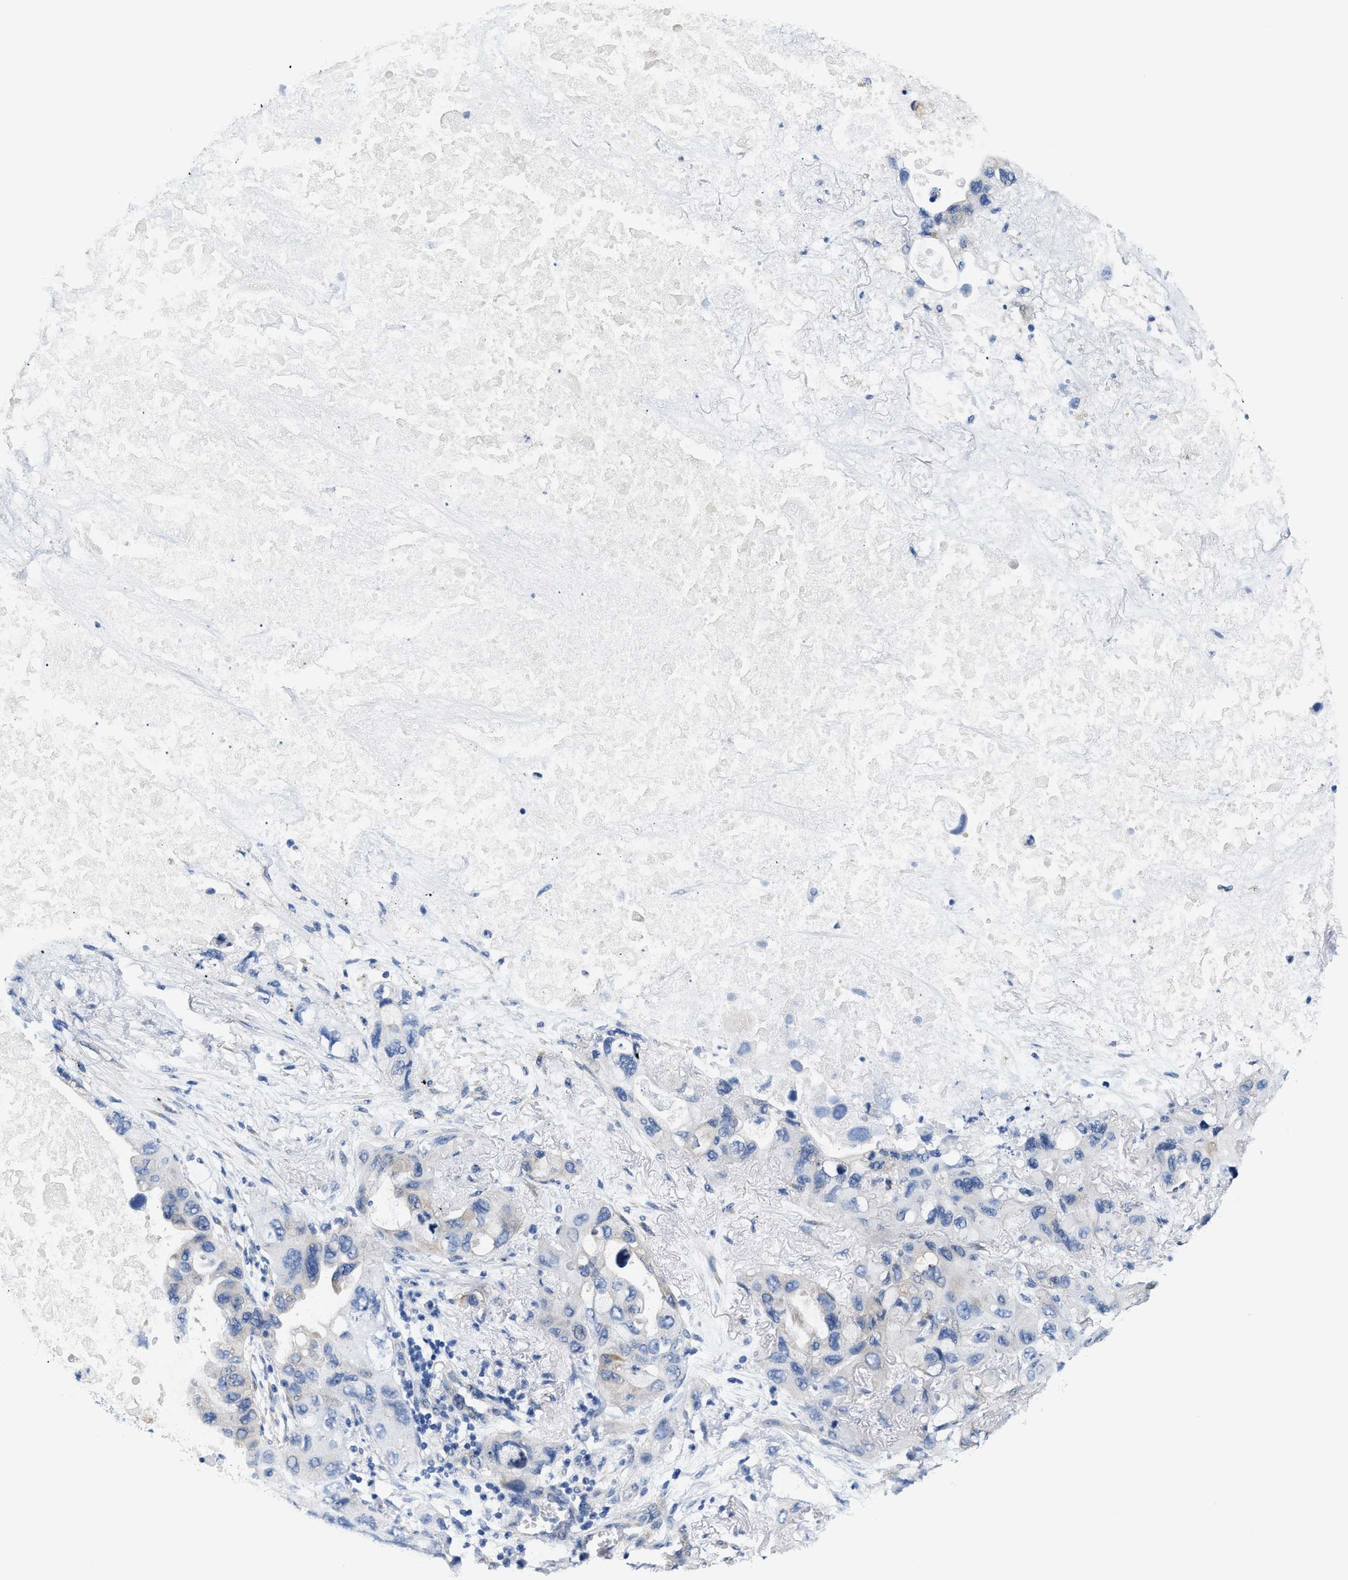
{"staining": {"intensity": "negative", "quantity": "none", "location": "none"}, "tissue": "lung cancer", "cell_type": "Tumor cells", "image_type": "cancer", "snomed": [{"axis": "morphology", "description": "Squamous cell carcinoma, NOS"}, {"axis": "topography", "description": "Lung"}], "caption": "A high-resolution histopathology image shows IHC staining of lung cancer (squamous cell carcinoma), which demonstrates no significant expression in tumor cells.", "gene": "DSCAM", "patient": {"sex": "female", "age": 73}}